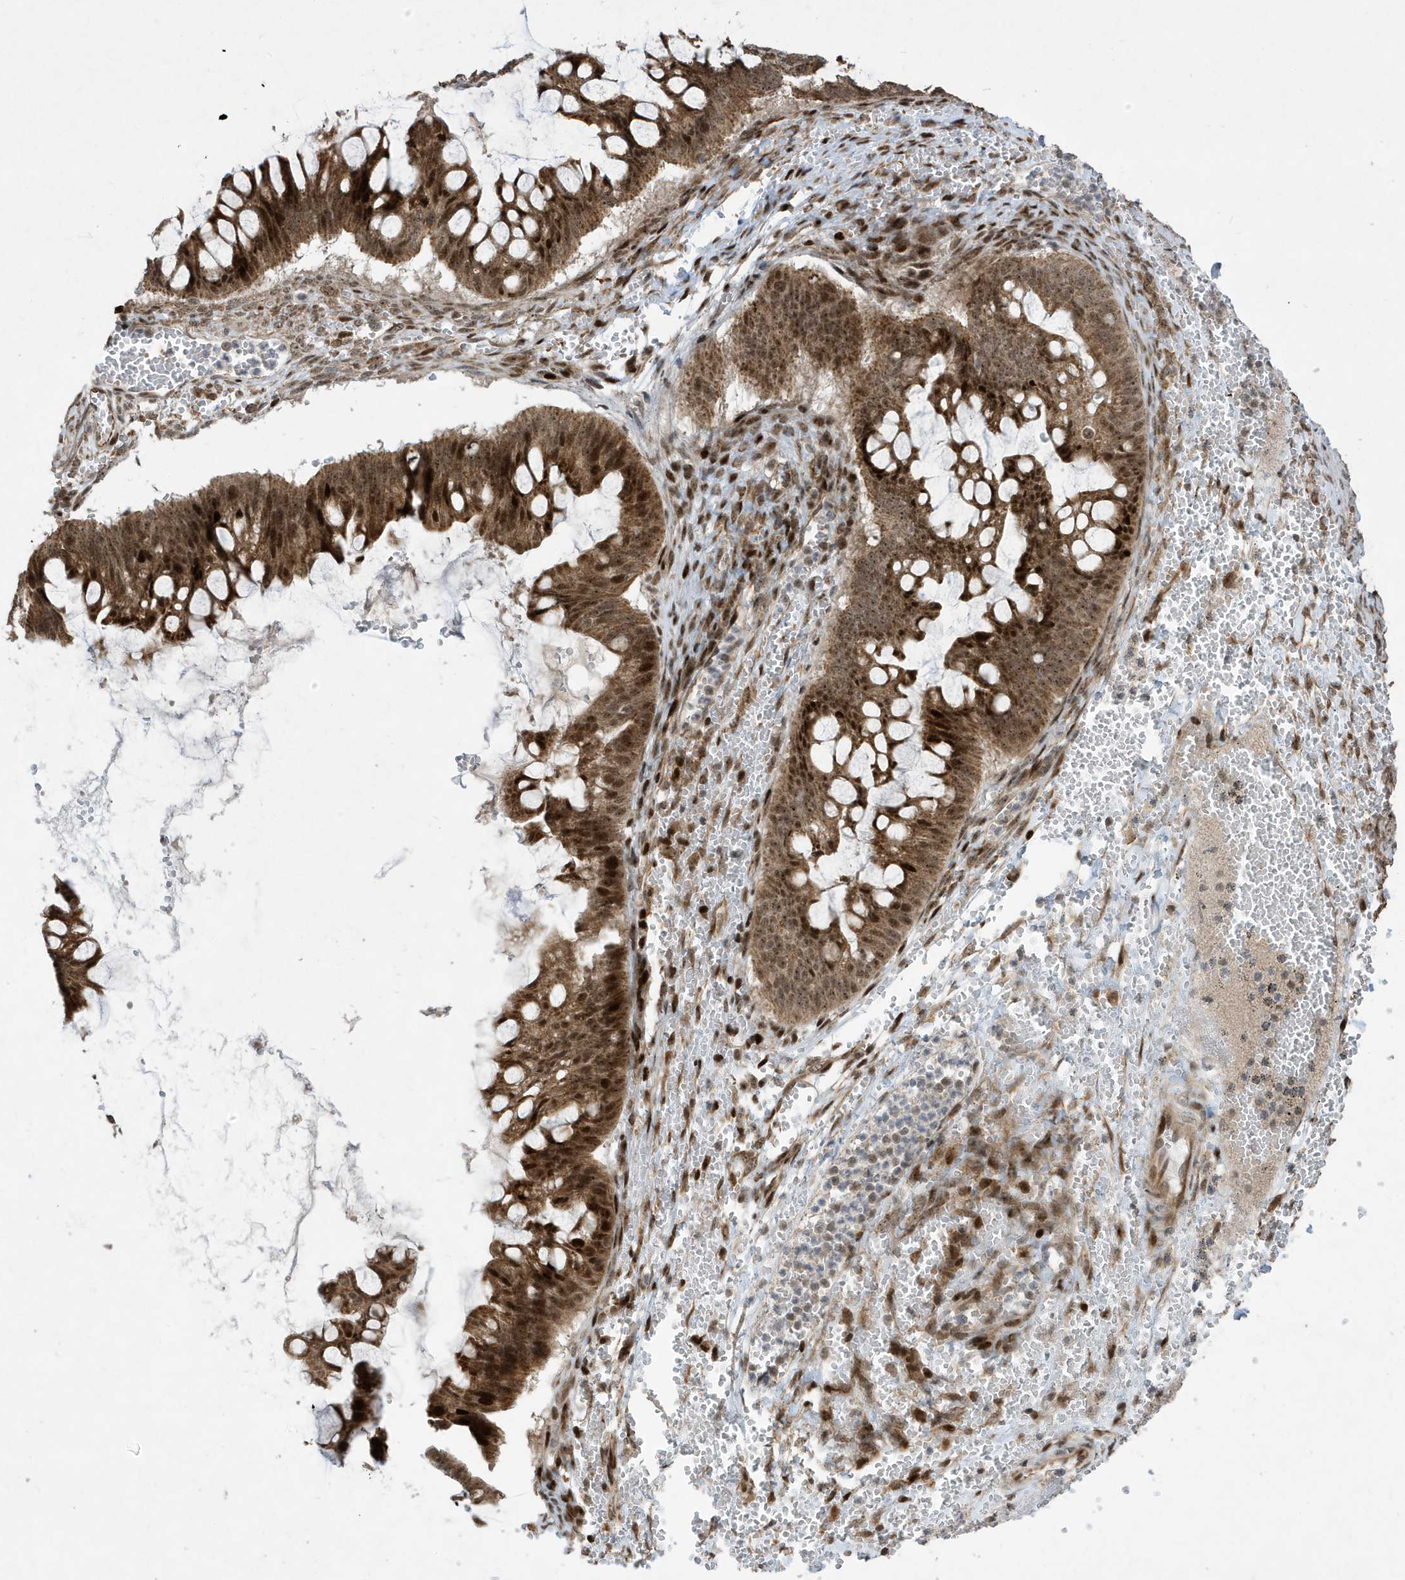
{"staining": {"intensity": "strong", "quantity": ">75%", "location": "cytoplasmic/membranous,nuclear"}, "tissue": "ovarian cancer", "cell_type": "Tumor cells", "image_type": "cancer", "snomed": [{"axis": "morphology", "description": "Cystadenocarcinoma, mucinous, NOS"}, {"axis": "topography", "description": "Ovary"}], "caption": "The immunohistochemical stain shows strong cytoplasmic/membranous and nuclear positivity in tumor cells of ovarian cancer tissue. (brown staining indicates protein expression, while blue staining denotes nuclei).", "gene": "FAM9B", "patient": {"sex": "female", "age": 73}}